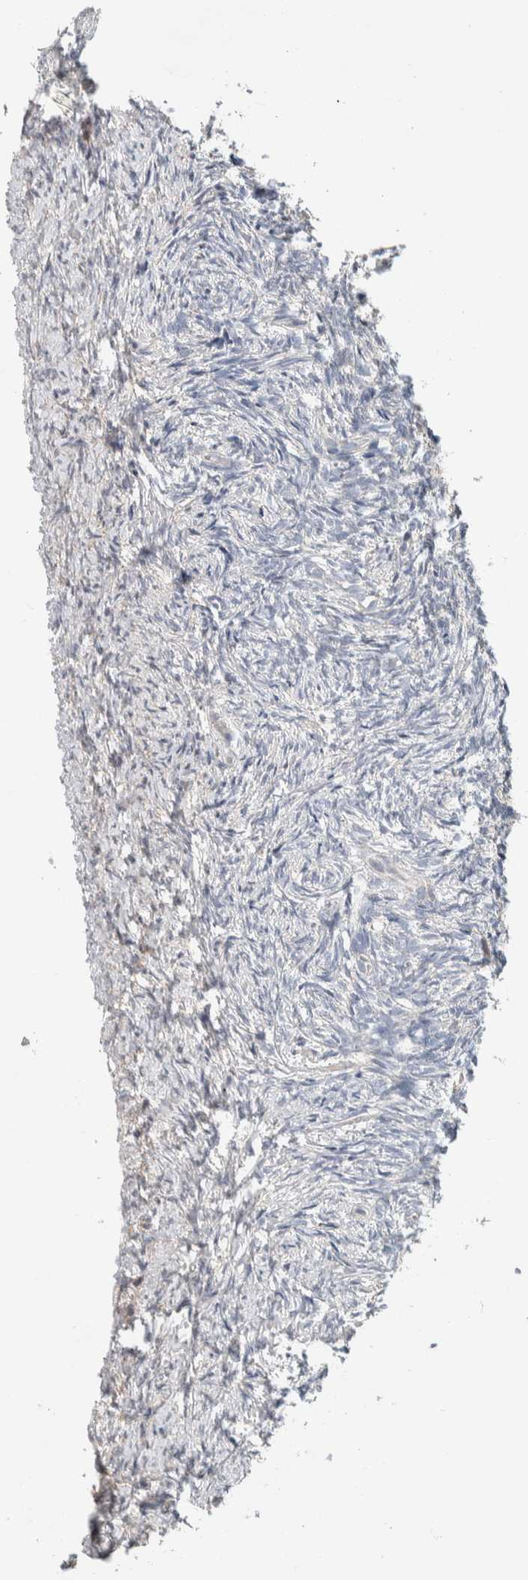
{"staining": {"intensity": "weak", "quantity": "25%-75%", "location": "cytoplasmic/membranous"}, "tissue": "ovary", "cell_type": "Follicle cells", "image_type": "normal", "snomed": [{"axis": "morphology", "description": "Normal tissue, NOS"}, {"axis": "topography", "description": "Ovary"}], "caption": "Unremarkable ovary was stained to show a protein in brown. There is low levels of weak cytoplasmic/membranous staining in about 25%-75% of follicle cells.", "gene": "ADCY8", "patient": {"sex": "female", "age": 41}}